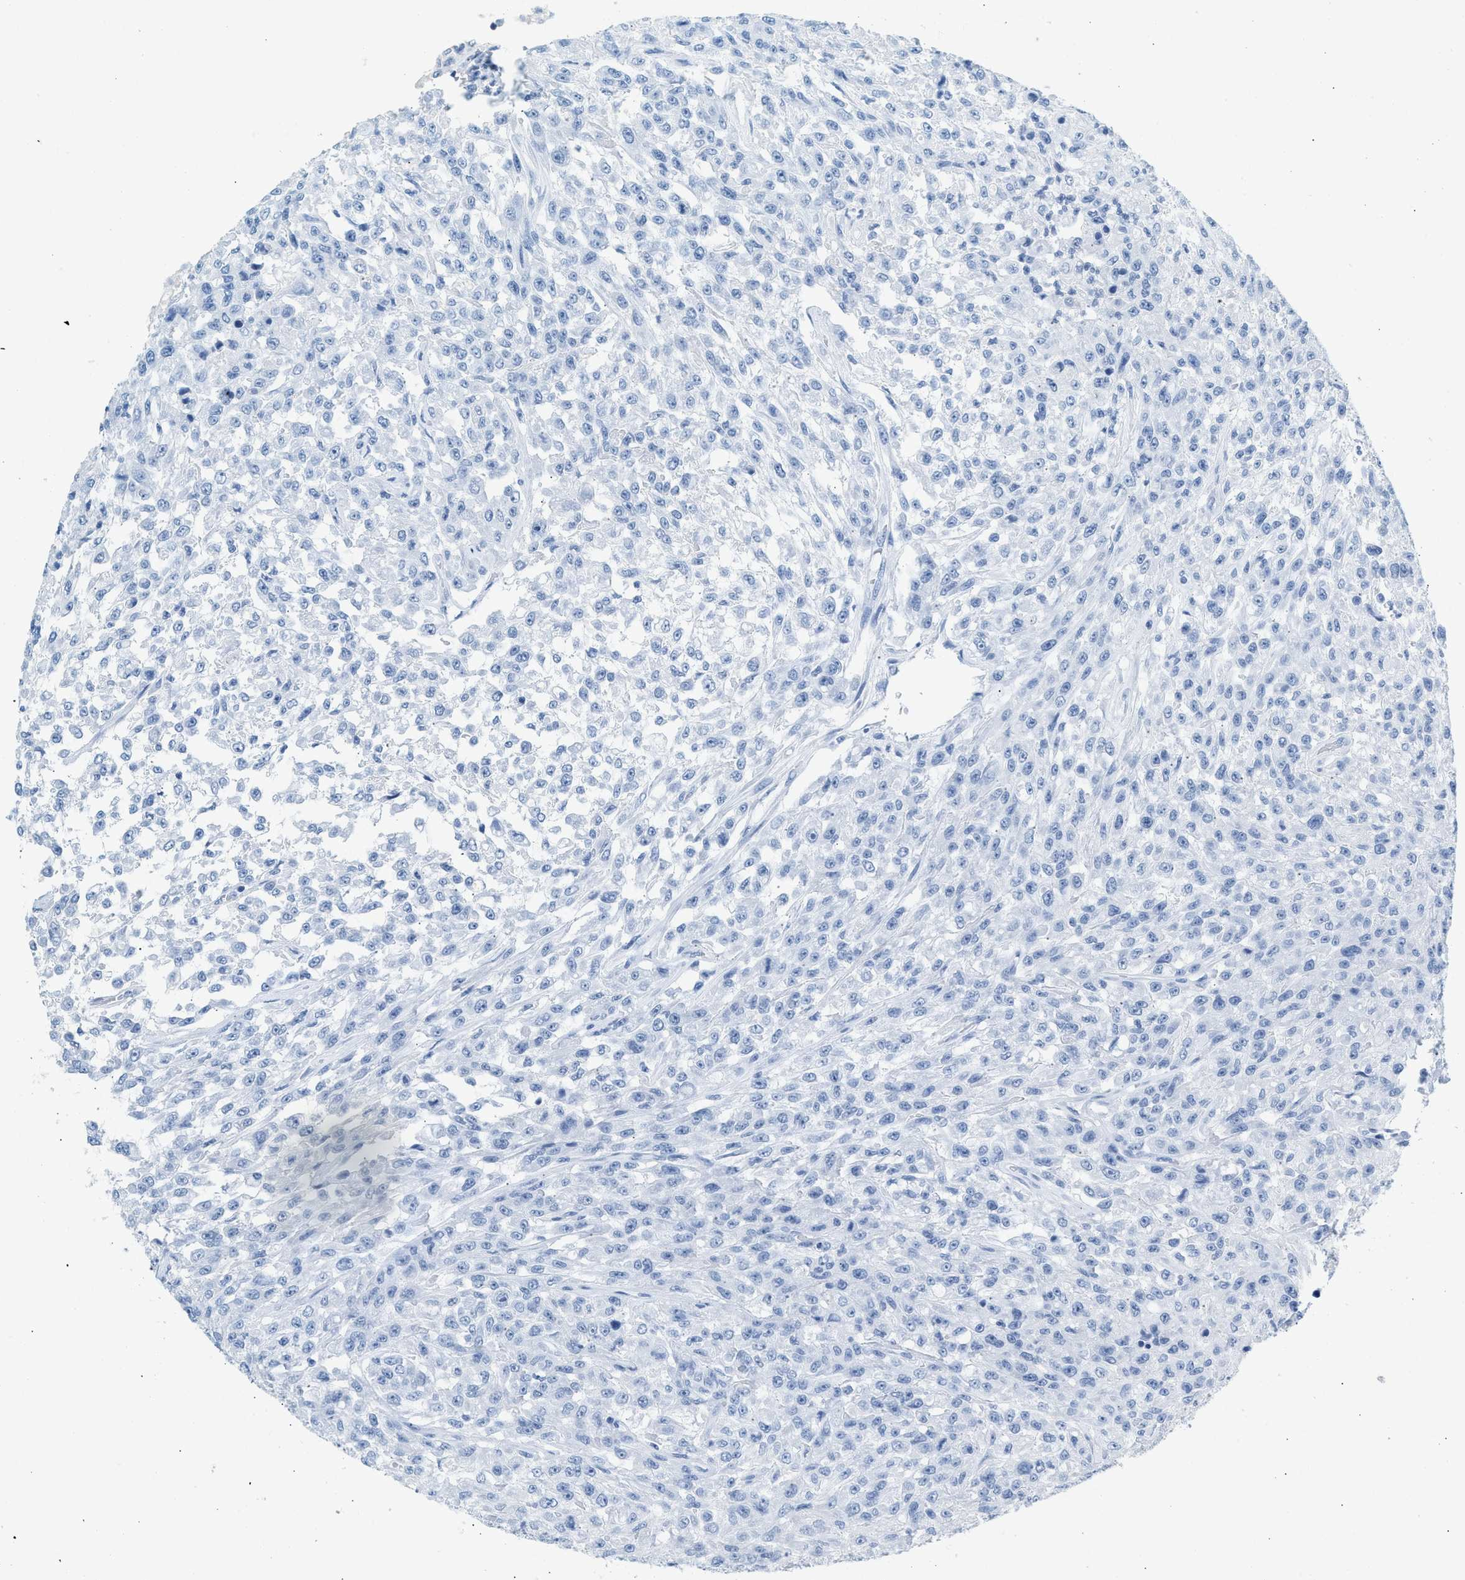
{"staining": {"intensity": "negative", "quantity": "none", "location": "none"}, "tissue": "urothelial cancer", "cell_type": "Tumor cells", "image_type": "cancer", "snomed": [{"axis": "morphology", "description": "Urothelial carcinoma, High grade"}, {"axis": "topography", "description": "Urinary bladder"}], "caption": "Histopathology image shows no significant protein staining in tumor cells of urothelial carcinoma (high-grade).", "gene": "HHATL", "patient": {"sex": "male", "age": 46}}